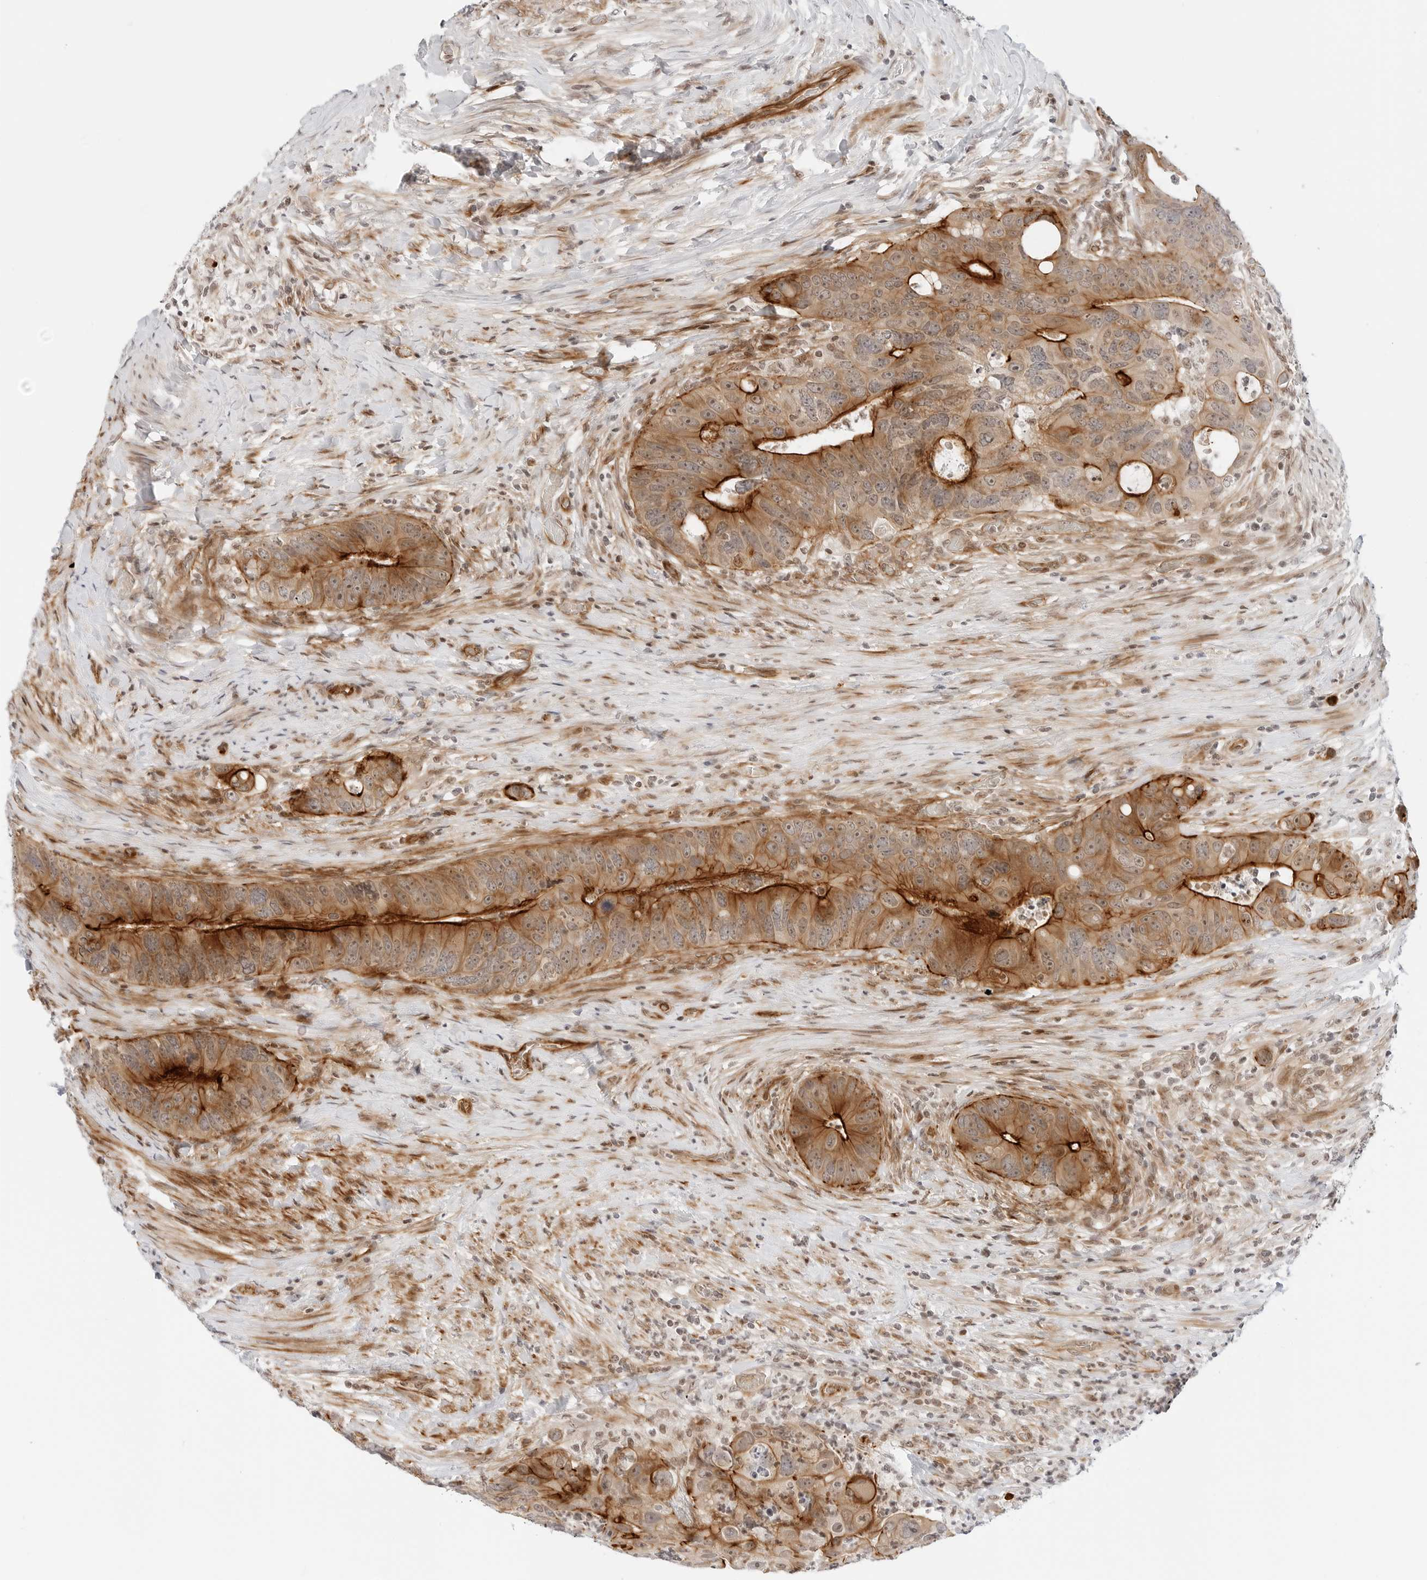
{"staining": {"intensity": "strong", "quantity": "25%-75%", "location": "cytoplasmic/membranous"}, "tissue": "colorectal cancer", "cell_type": "Tumor cells", "image_type": "cancer", "snomed": [{"axis": "morphology", "description": "Adenocarcinoma, NOS"}, {"axis": "topography", "description": "Rectum"}], "caption": "Tumor cells display strong cytoplasmic/membranous staining in approximately 25%-75% of cells in colorectal cancer.", "gene": "ZNF613", "patient": {"sex": "male", "age": 59}}